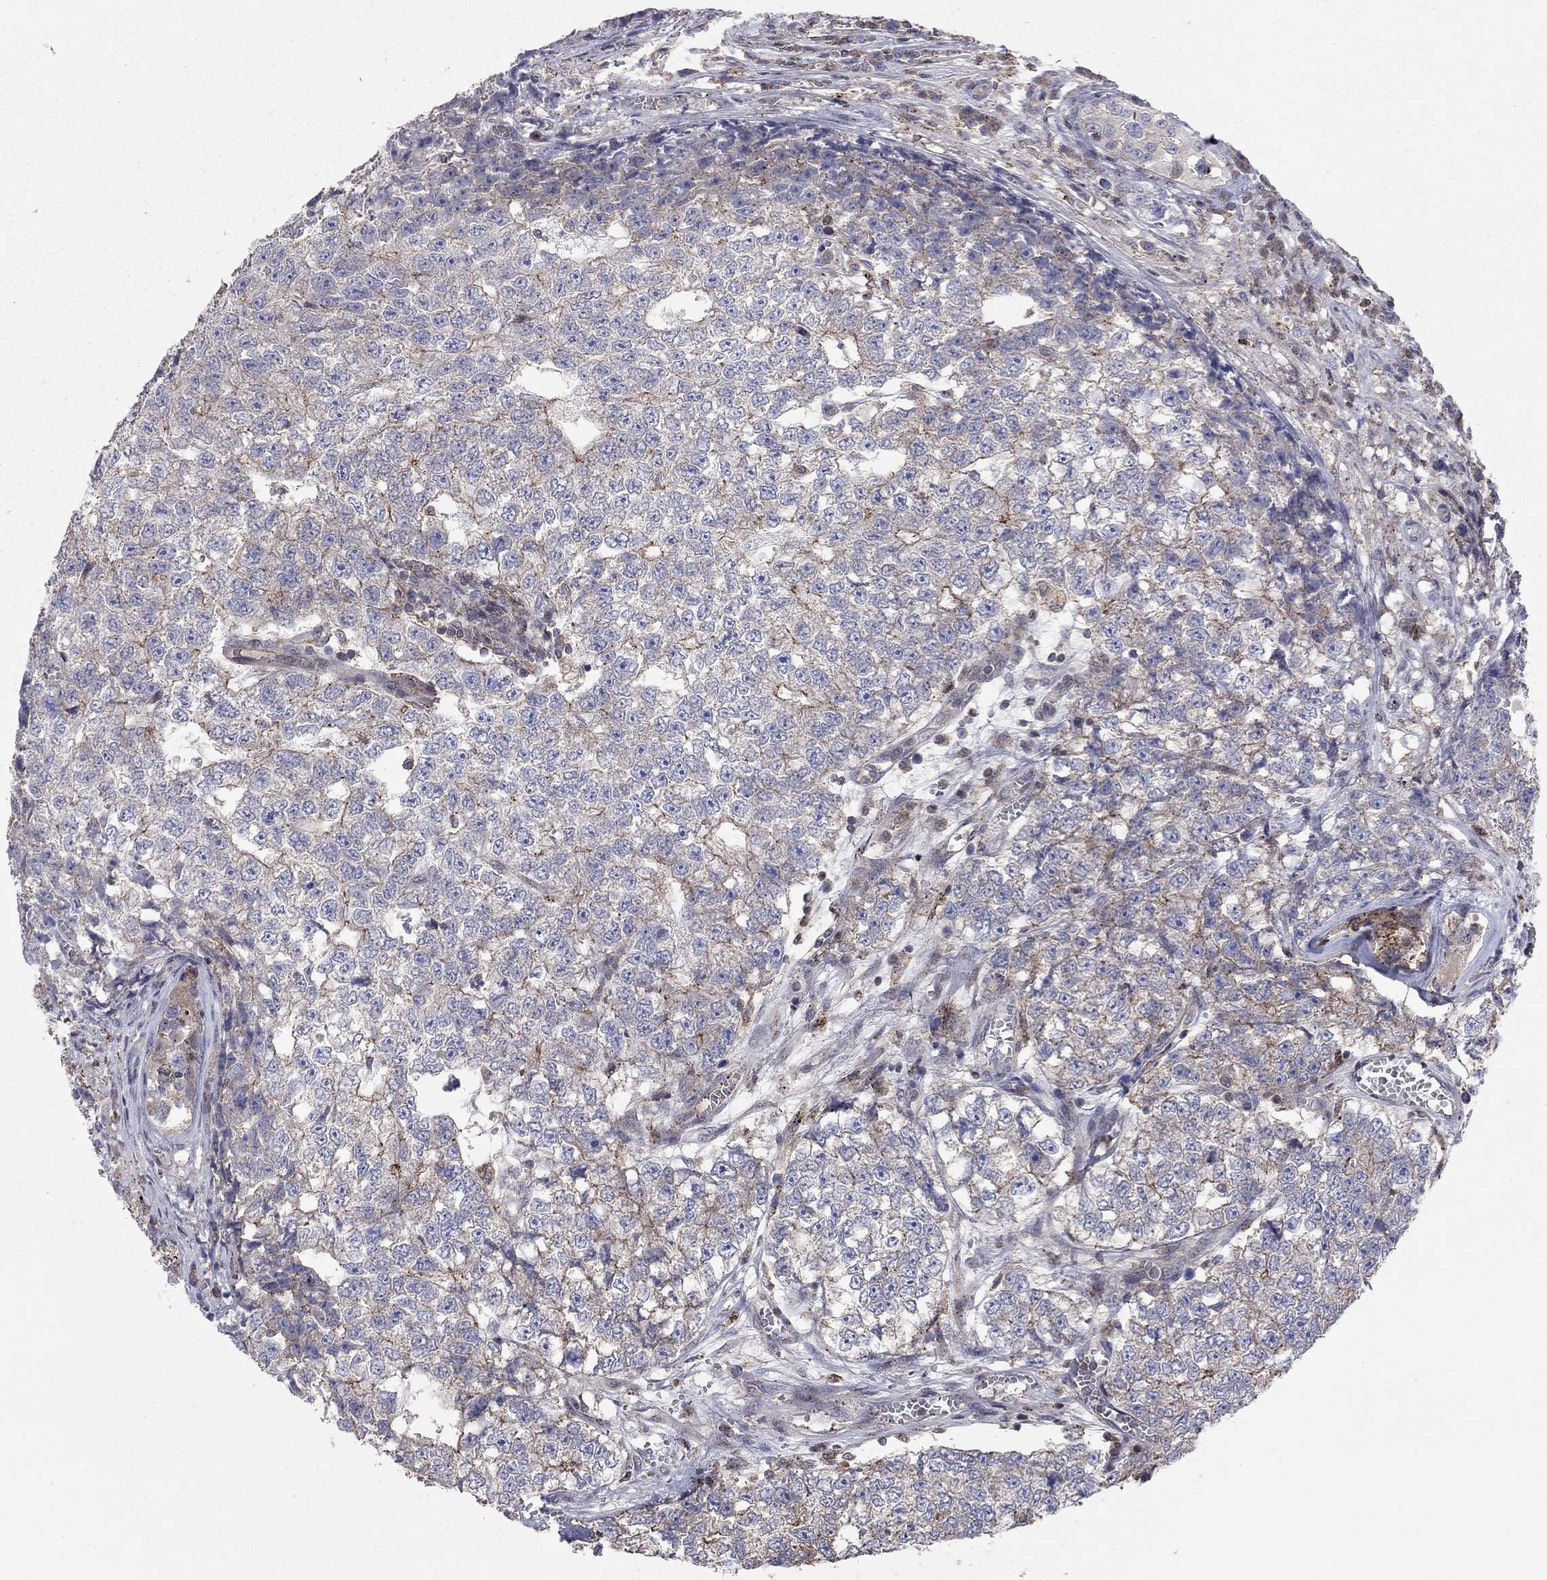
{"staining": {"intensity": "weak", "quantity": "25%-75%", "location": "cytoplasmic/membranous"}, "tissue": "testis cancer", "cell_type": "Tumor cells", "image_type": "cancer", "snomed": [{"axis": "morphology", "description": "Seminoma, NOS"}, {"axis": "morphology", "description": "Carcinoma, Embryonal, NOS"}, {"axis": "topography", "description": "Testis"}], "caption": "Seminoma (testis) stained with immunohistochemistry (IHC) shows weak cytoplasmic/membranous positivity in about 25%-75% of tumor cells. (DAB = brown stain, brightfield microscopy at high magnification).", "gene": "ERN2", "patient": {"sex": "male", "age": 22}}